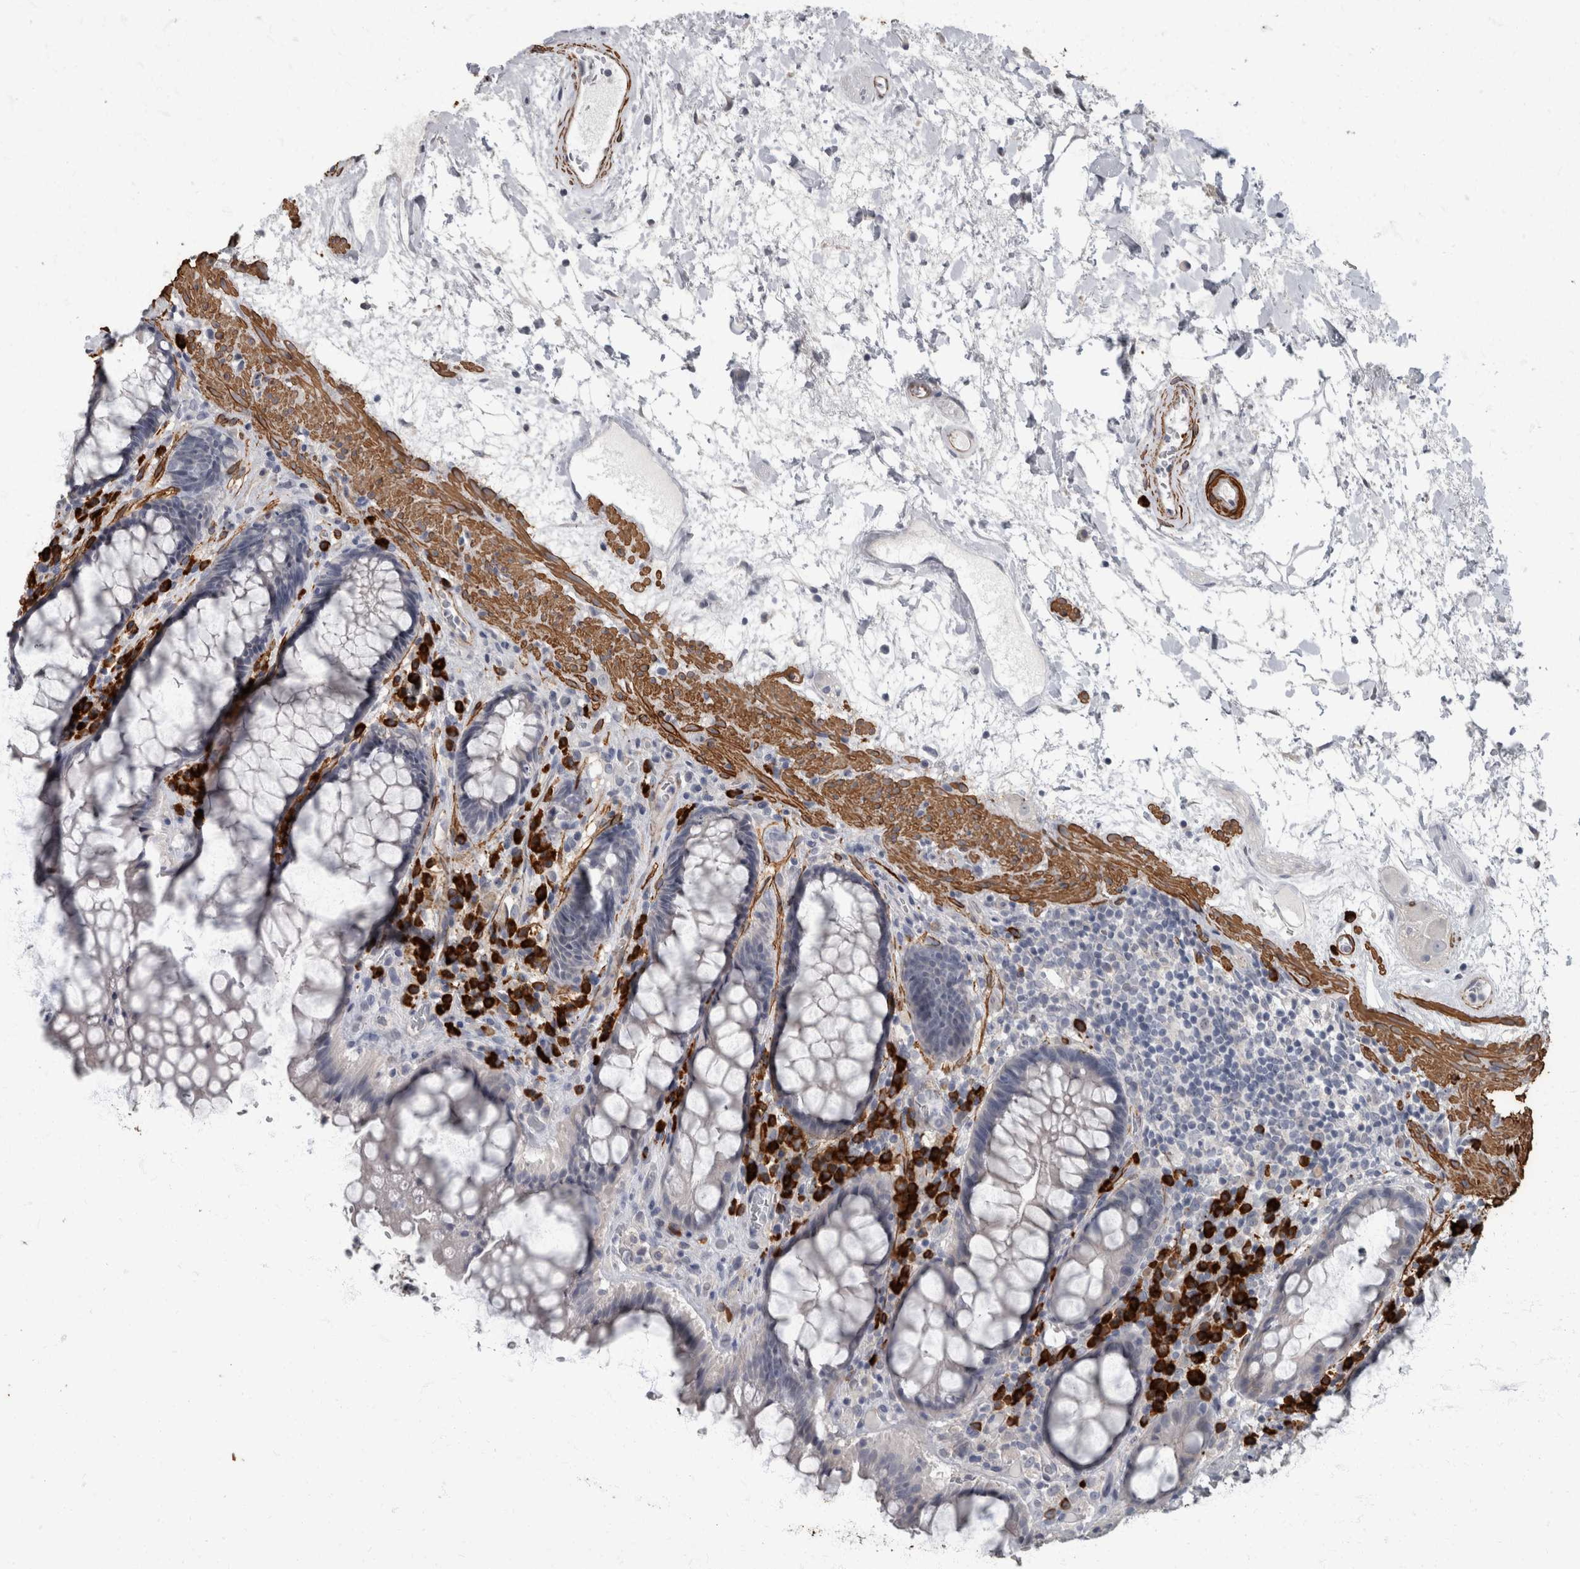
{"staining": {"intensity": "negative", "quantity": "none", "location": "none"}, "tissue": "rectum", "cell_type": "Glandular cells", "image_type": "normal", "snomed": [{"axis": "morphology", "description": "Normal tissue, NOS"}, {"axis": "topography", "description": "Rectum"}], "caption": "Human rectum stained for a protein using immunohistochemistry reveals no staining in glandular cells.", "gene": "MASTL", "patient": {"sex": "male", "age": 64}}